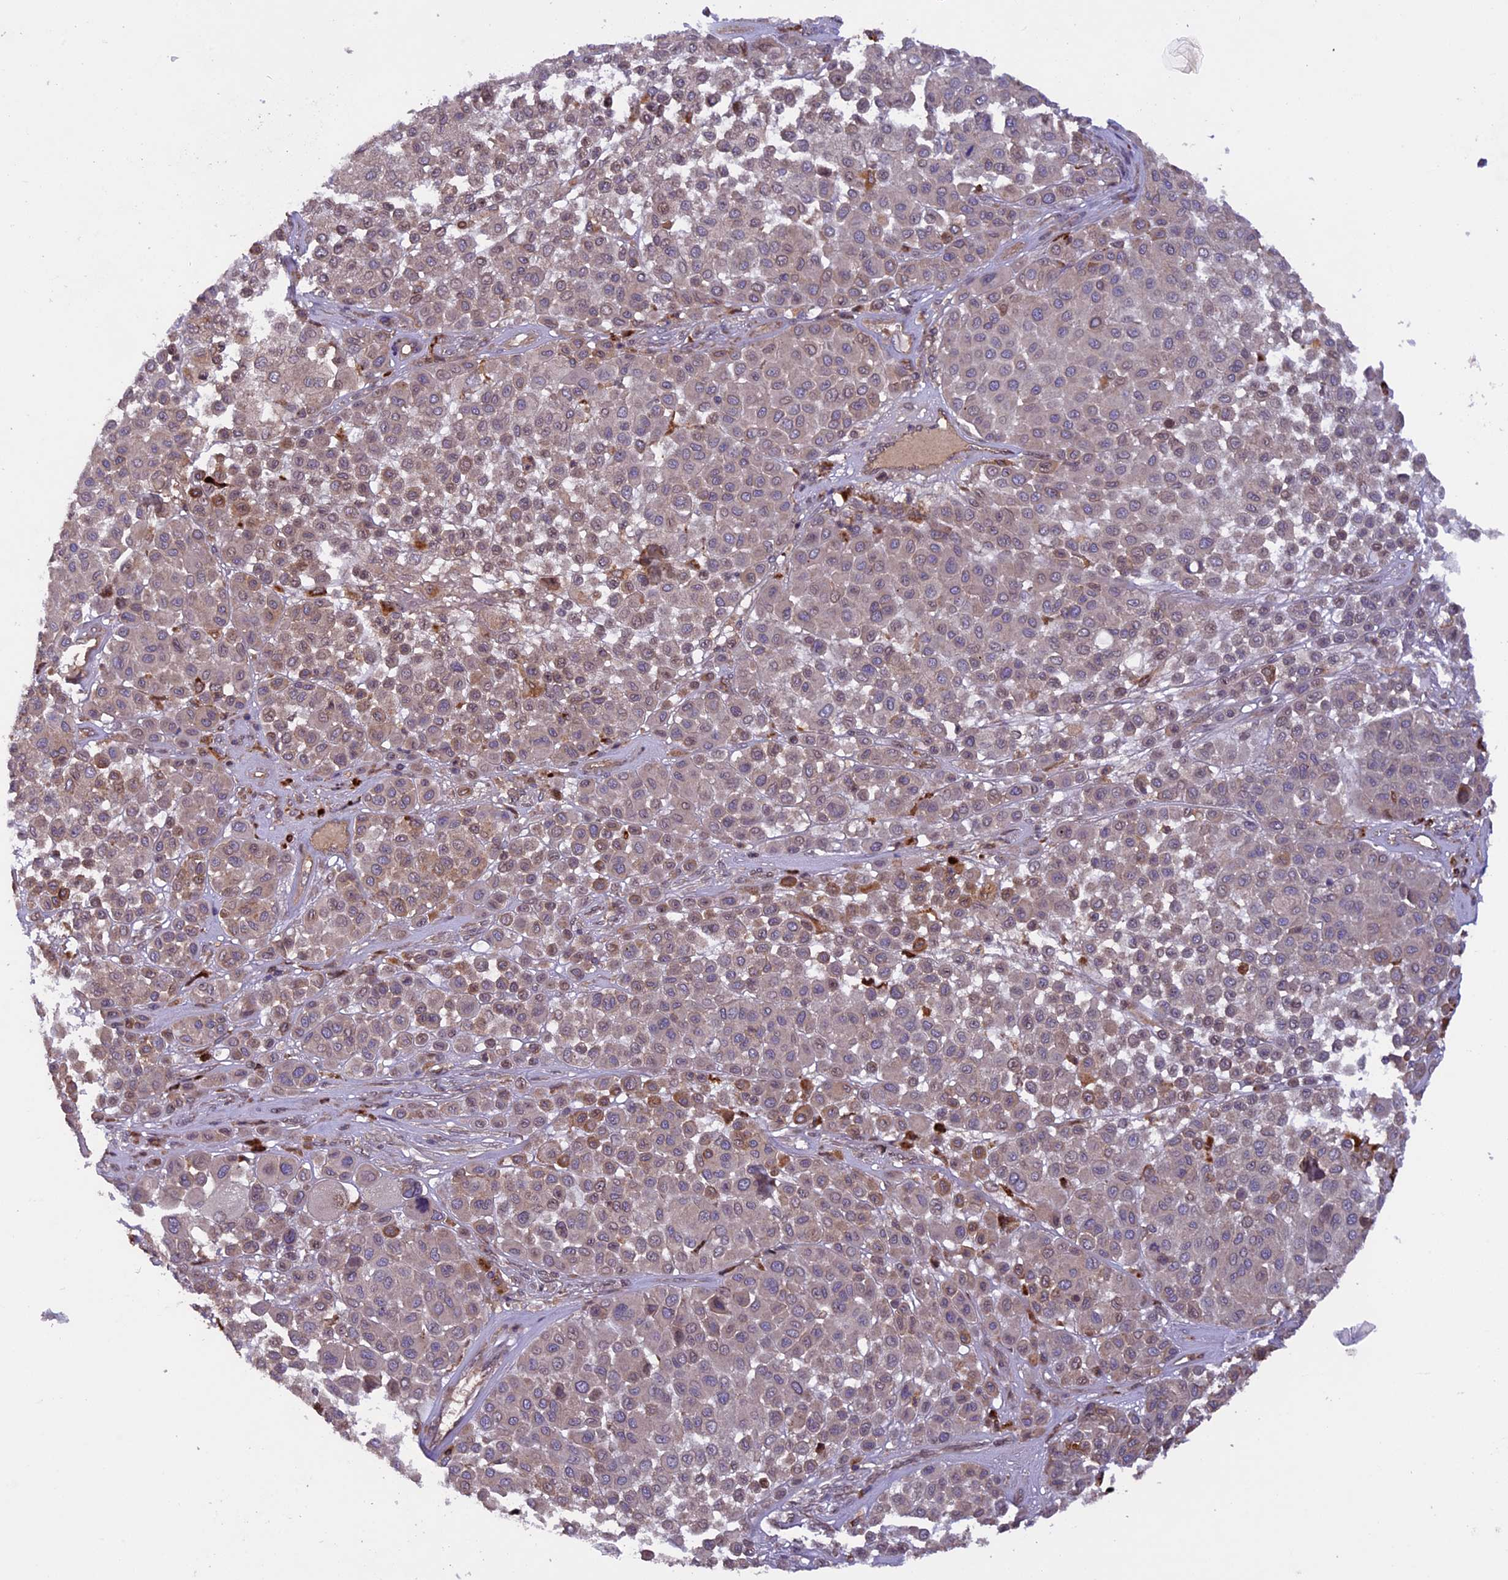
{"staining": {"intensity": "weak", "quantity": "25%-75%", "location": "cytoplasmic/membranous,nuclear"}, "tissue": "melanoma", "cell_type": "Tumor cells", "image_type": "cancer", "snomed": [{"axis": "morphology", "description": "Malignant melanoma, Metastatic site"}, {"axis": "topography", "description": "Soft tissue"}], "caption": "The micrograph shows immunohistochemical staining of melanoma. There is weak cytoplasmic/membranous and nuclear positivity is seen in about 25%-75% of tumor cells. (IHC, brightfield microscopy, high magnification).", "gene": "CCDC125", "patient": {"sex": "male", "age": 41}}